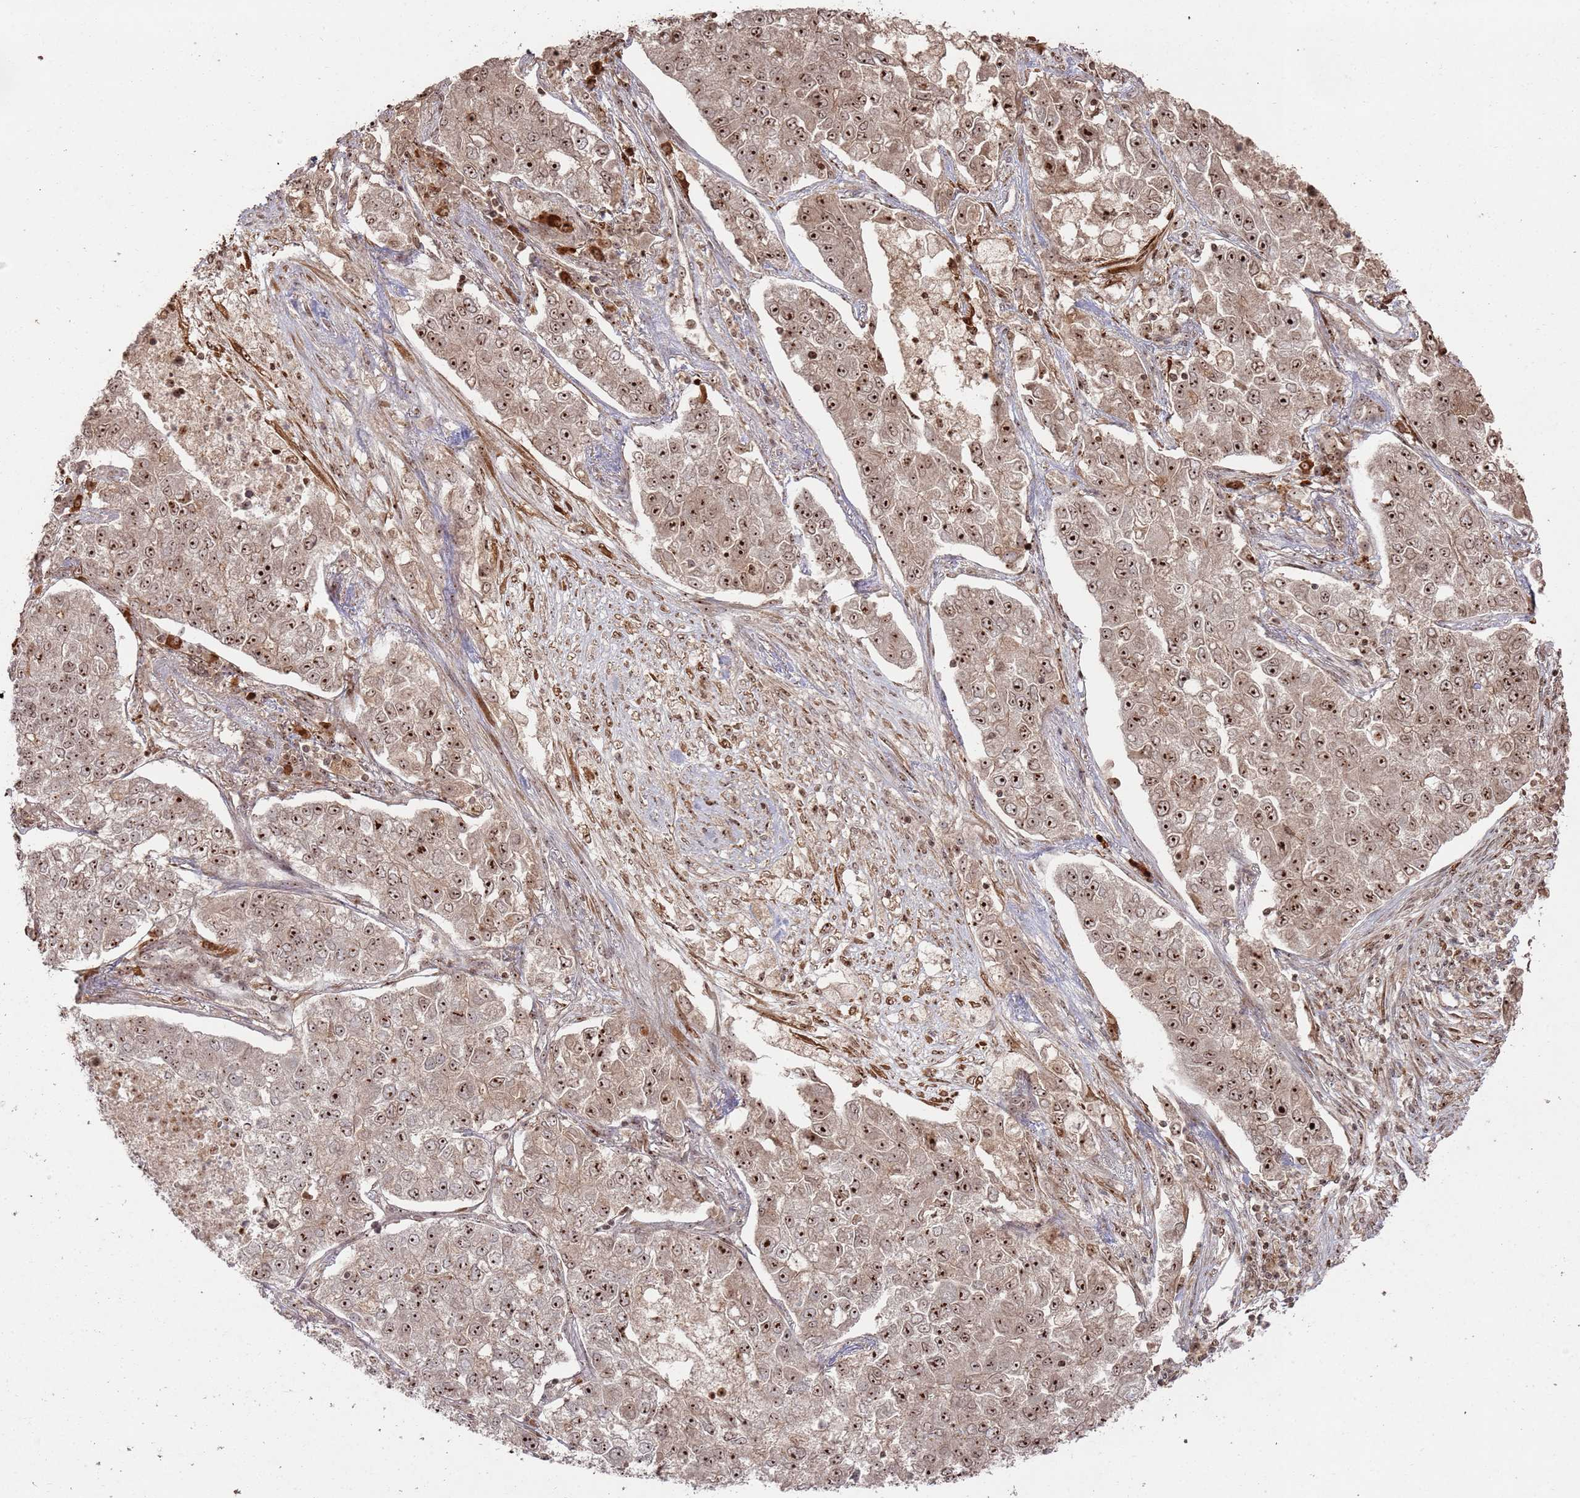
{"staining": {"intensity": "strong", "quantity": ">75%", "location": "nuclear"}, "tissue": "lung cancer", "cell_type": "Tumor cells", "image_type": "cancer", "snomed": [{"axis": "morphology", "description": "Adenocarcinoma, NOS"}, {"axis": "topography", "description": "Lung"}], "caption": "An immunohistochemistry (IHC) histopathology image of neoplastic tissue is shown. Protein staining in brown labels strong nuclear positivity in lung cancer within tumor cells.", "gene": "UTP11", "patient": {"sex": "male", "age": 49}}